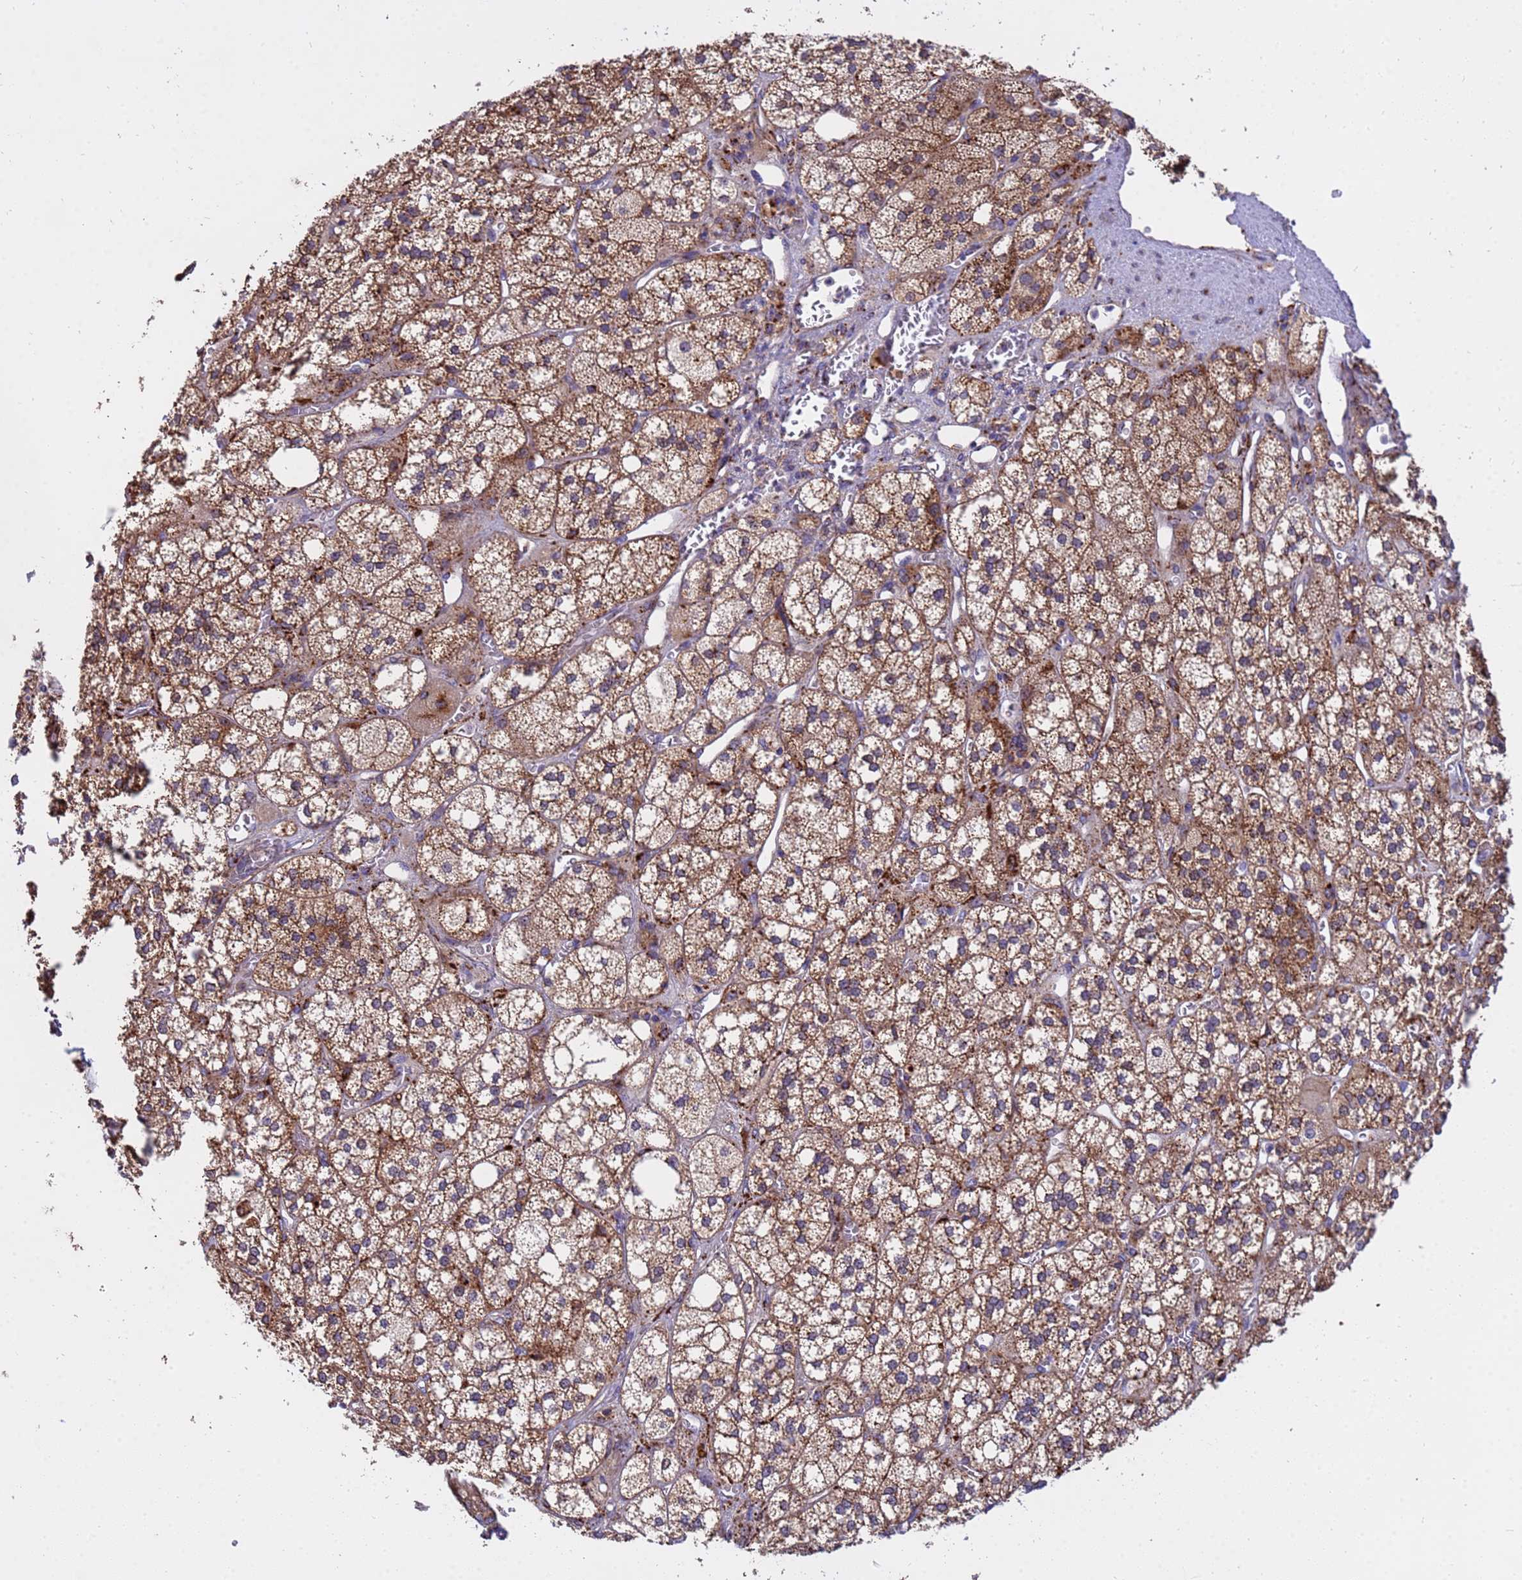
{"staining": {"intensity": "strong", "quantity": ">75%", "location": "cytoplasmic/membranous"}, "tissue": "adrenal gland", "cell_type": "Glandular cells", "image_type": "normal", "snomed": [{"axis": "morphology", "description": "Normal tissue, NOS"}, {"axis": "topography", "description": "Adrenal gland"}], "caption": "Strong cytoplasmic/membranous positivity for a protein is seen in approximately >75% of glandular cells of unremarkable adrenal gland using immunohistochemistry (IHC).", "gene": "HPS3", "patient": {"sex": "male", "age": 61}}